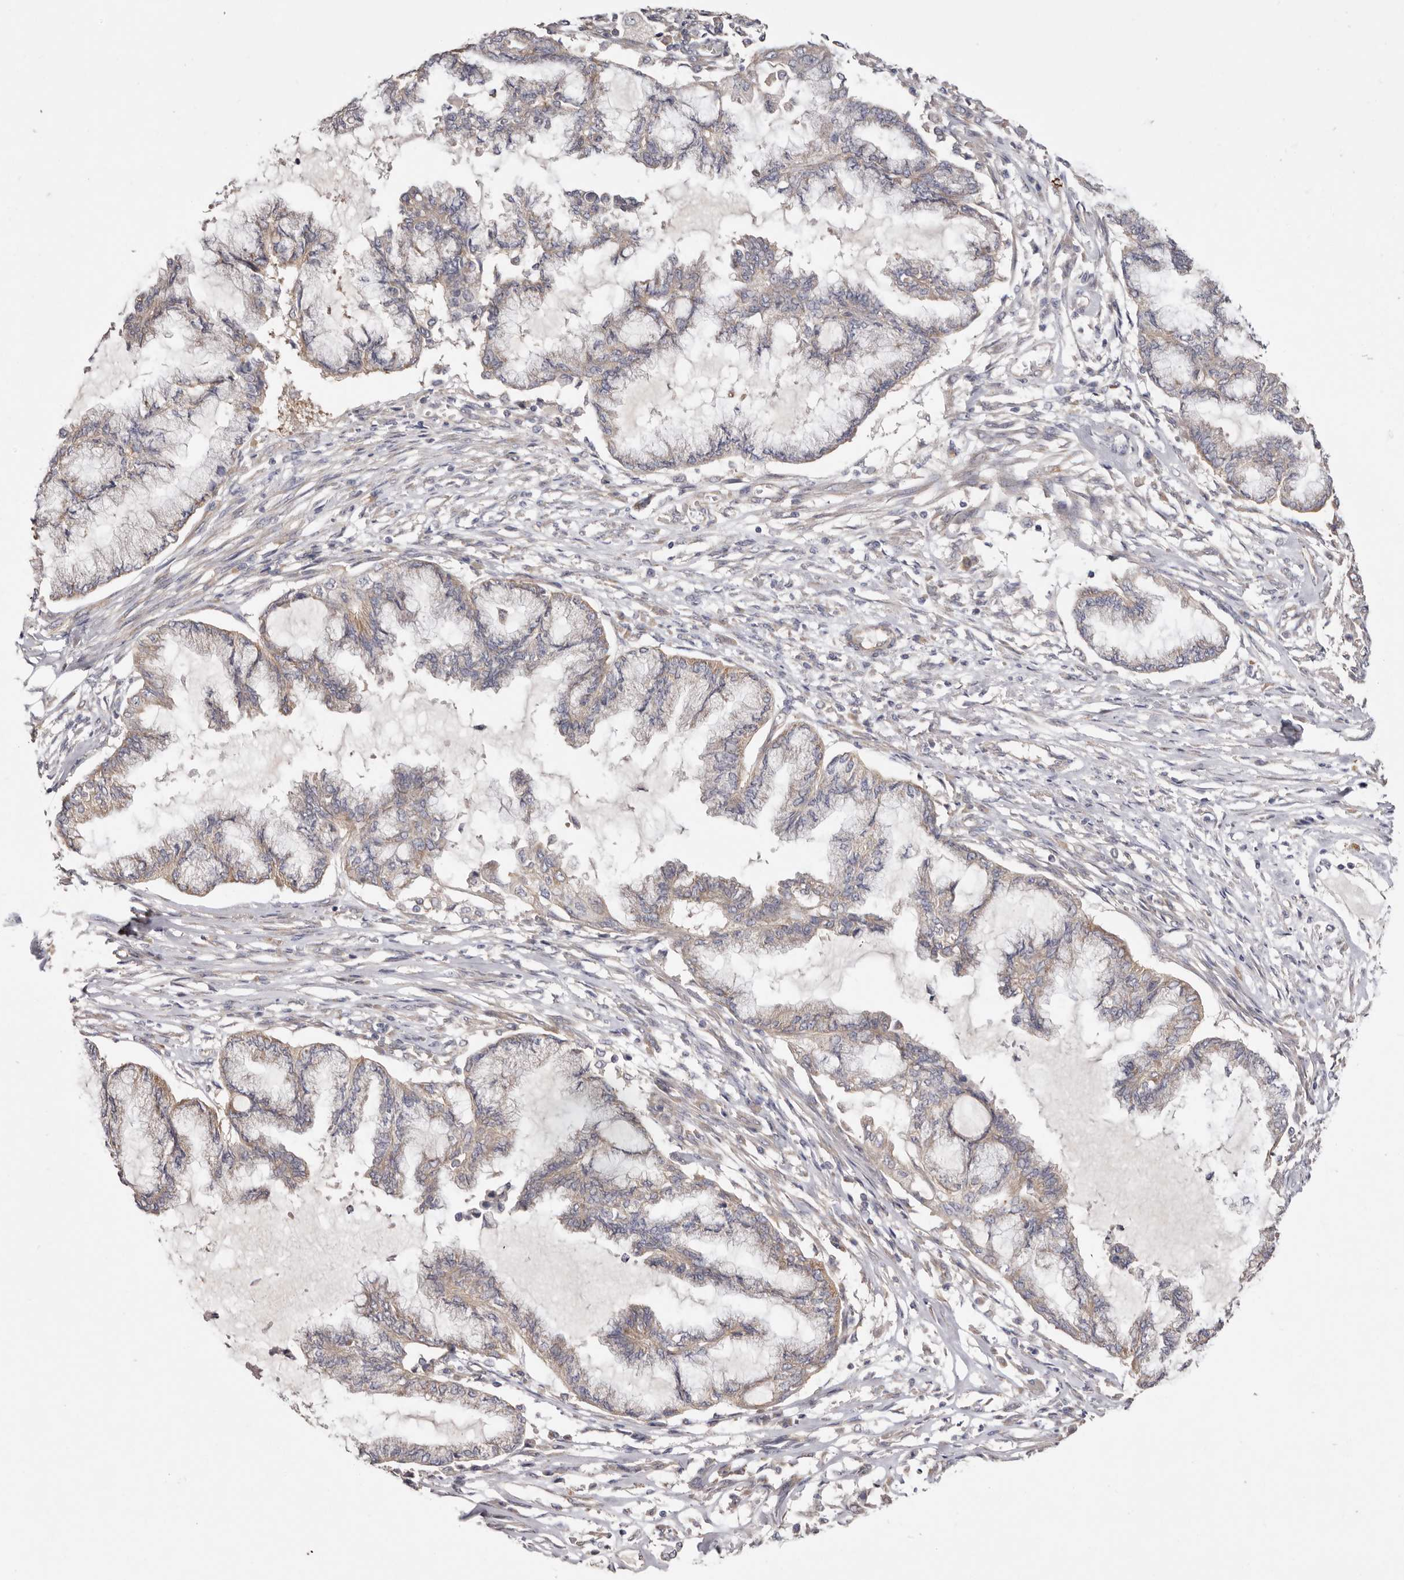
{"staining": {"intensity": "weak", "quantity": ">75%", "location": "cytoplasmic/membranous"}, "tissue": "endometrial cancer", "cell_type": "Tumor cells", "image_type": "cancer", "snomed": [{"axis": "morphology", "description": "Adenocarcinoma, NOS"}, {"axis": "topography", "description": "Endometrium"}], "caption": "A micrograph of adenocarcinoma (endometrial) stained for a protein reveals weak cytoplasmic/membranous brown staining in tumor cells.", "gene": "FAM167B", "patient": {"sex": "female", "age": 86}}